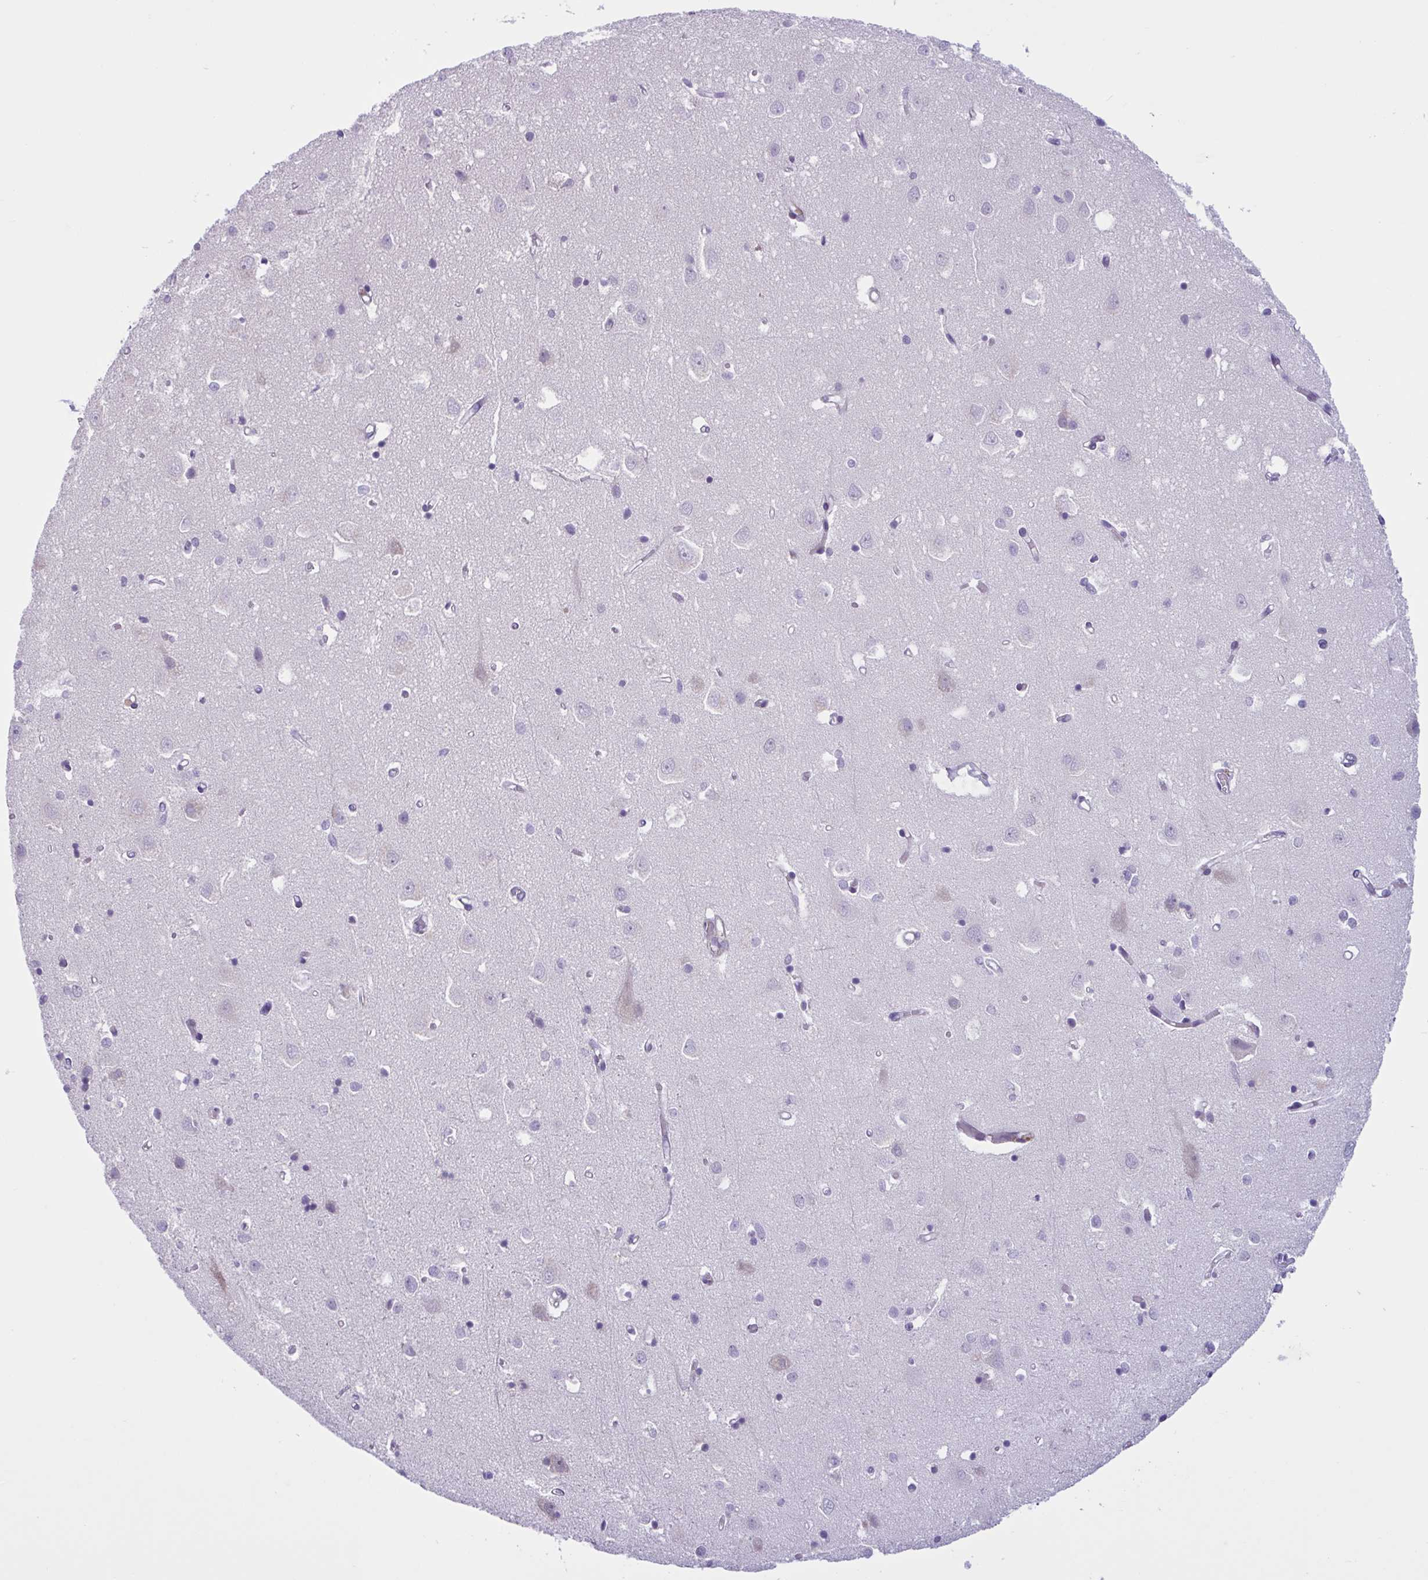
{"staining": {"intensity": "negative", "quantity": "none", "location": "none"}, "tissue": "cerebral cortex", "cell_type": "Endothelial cells", "image_type": "normal", "snomed": [{"axis": "morphology", "description": "Normal tissue, NOS"}, {"axis": "topography", "description": "Cerebral cortex"}], "caption": "Immunohistochemical staining of unremarkable human cerebral cortex exhibits no significant positivity in endothelial cells.", "gene": "WNT9B", "patient": {"sex": "male", "age": 70}}